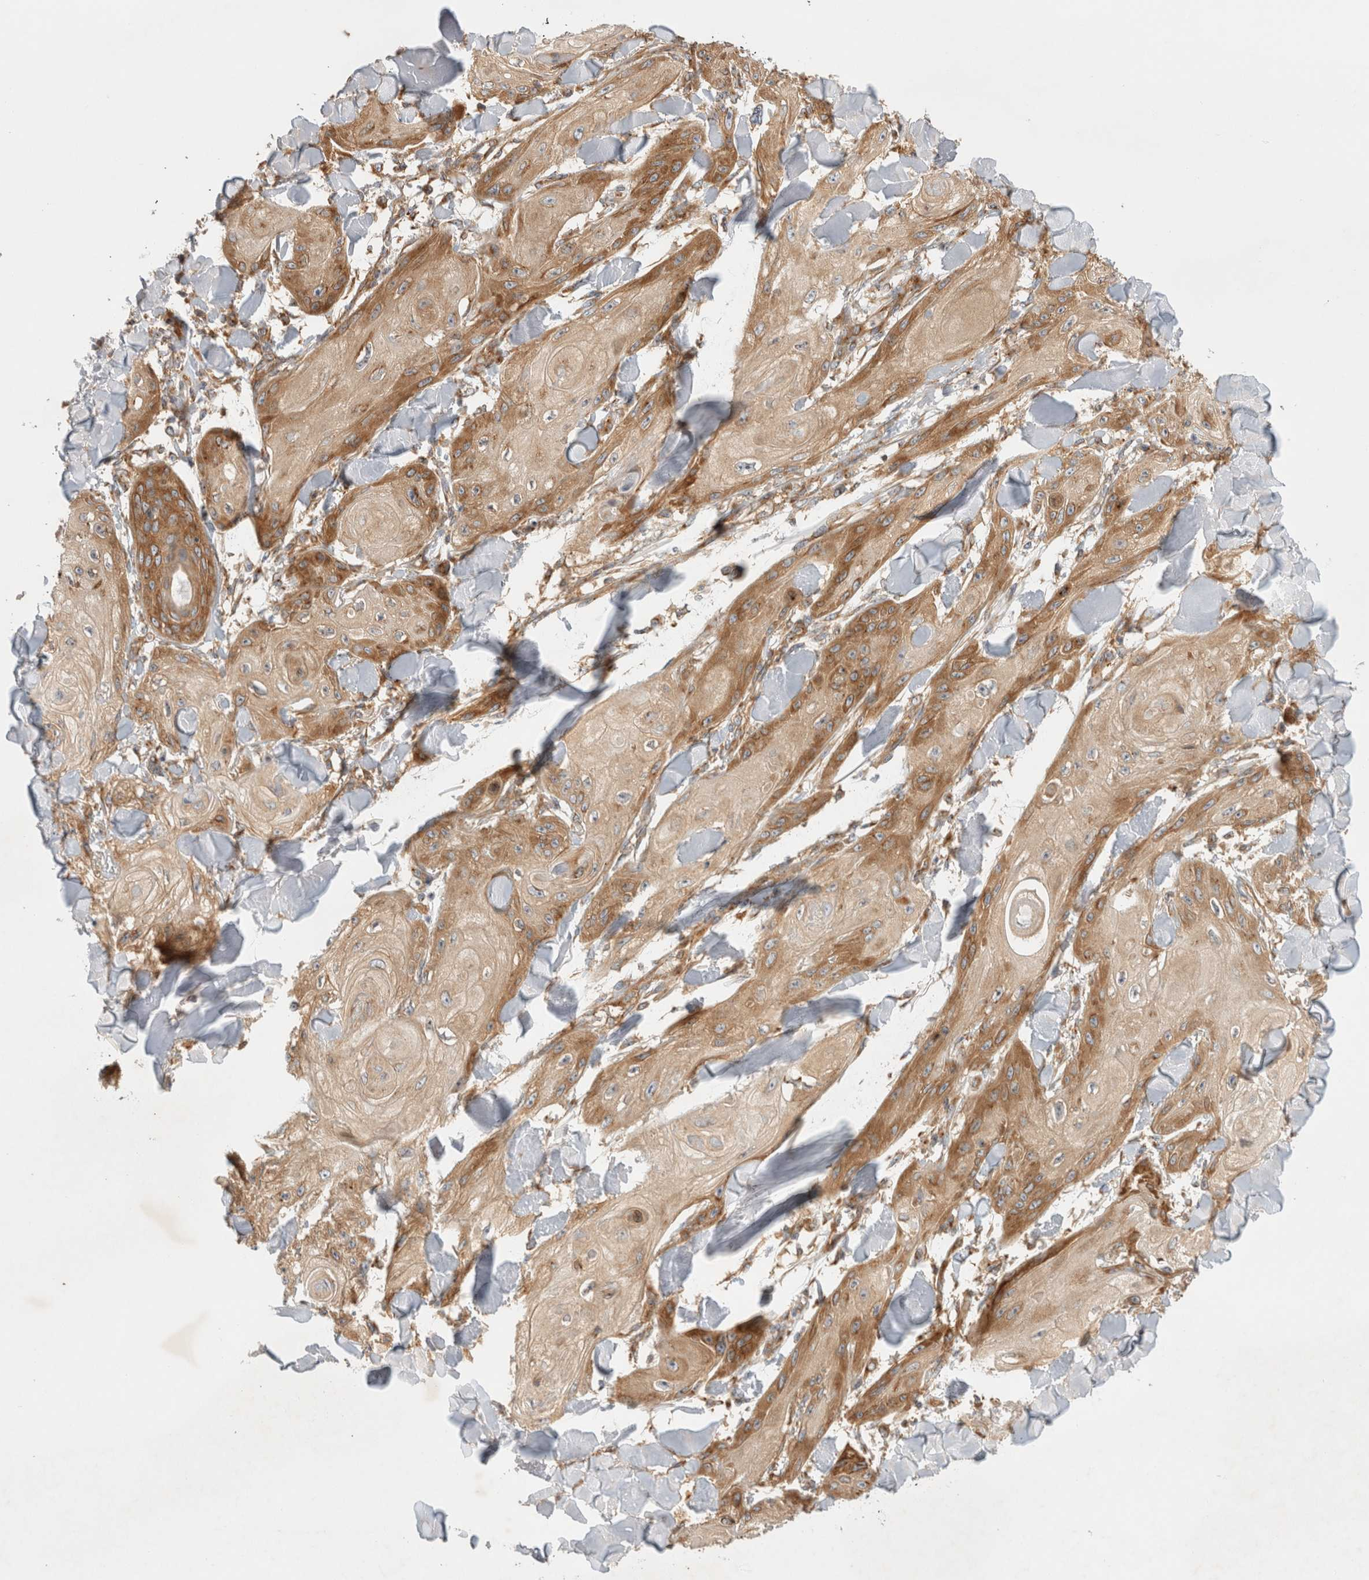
{"staining": {"intensity": "moderate", "quantity": ">75%", "location": "cytoplasmic/membranous"}, "tissue": "skin cancer", "cell_type": "Tumor cells", "image_type": "cancer", "snomed": [{"axis": "morphology", "description": "Squamous cell carcinoma, NOS"}, {"axis": "topography", "description": "Skin"}], "caption": "Immunohistochemistry (IHC) (DAB (3,3'-diaminobenzidine)) staining of squamous cell carcinoma (skin) reveals moderate cytoplasmic/membranous protein positivity in about >75% of tumor cells.", "gene": "GPR150", "patient": {"sex": "male", "age": 74}}